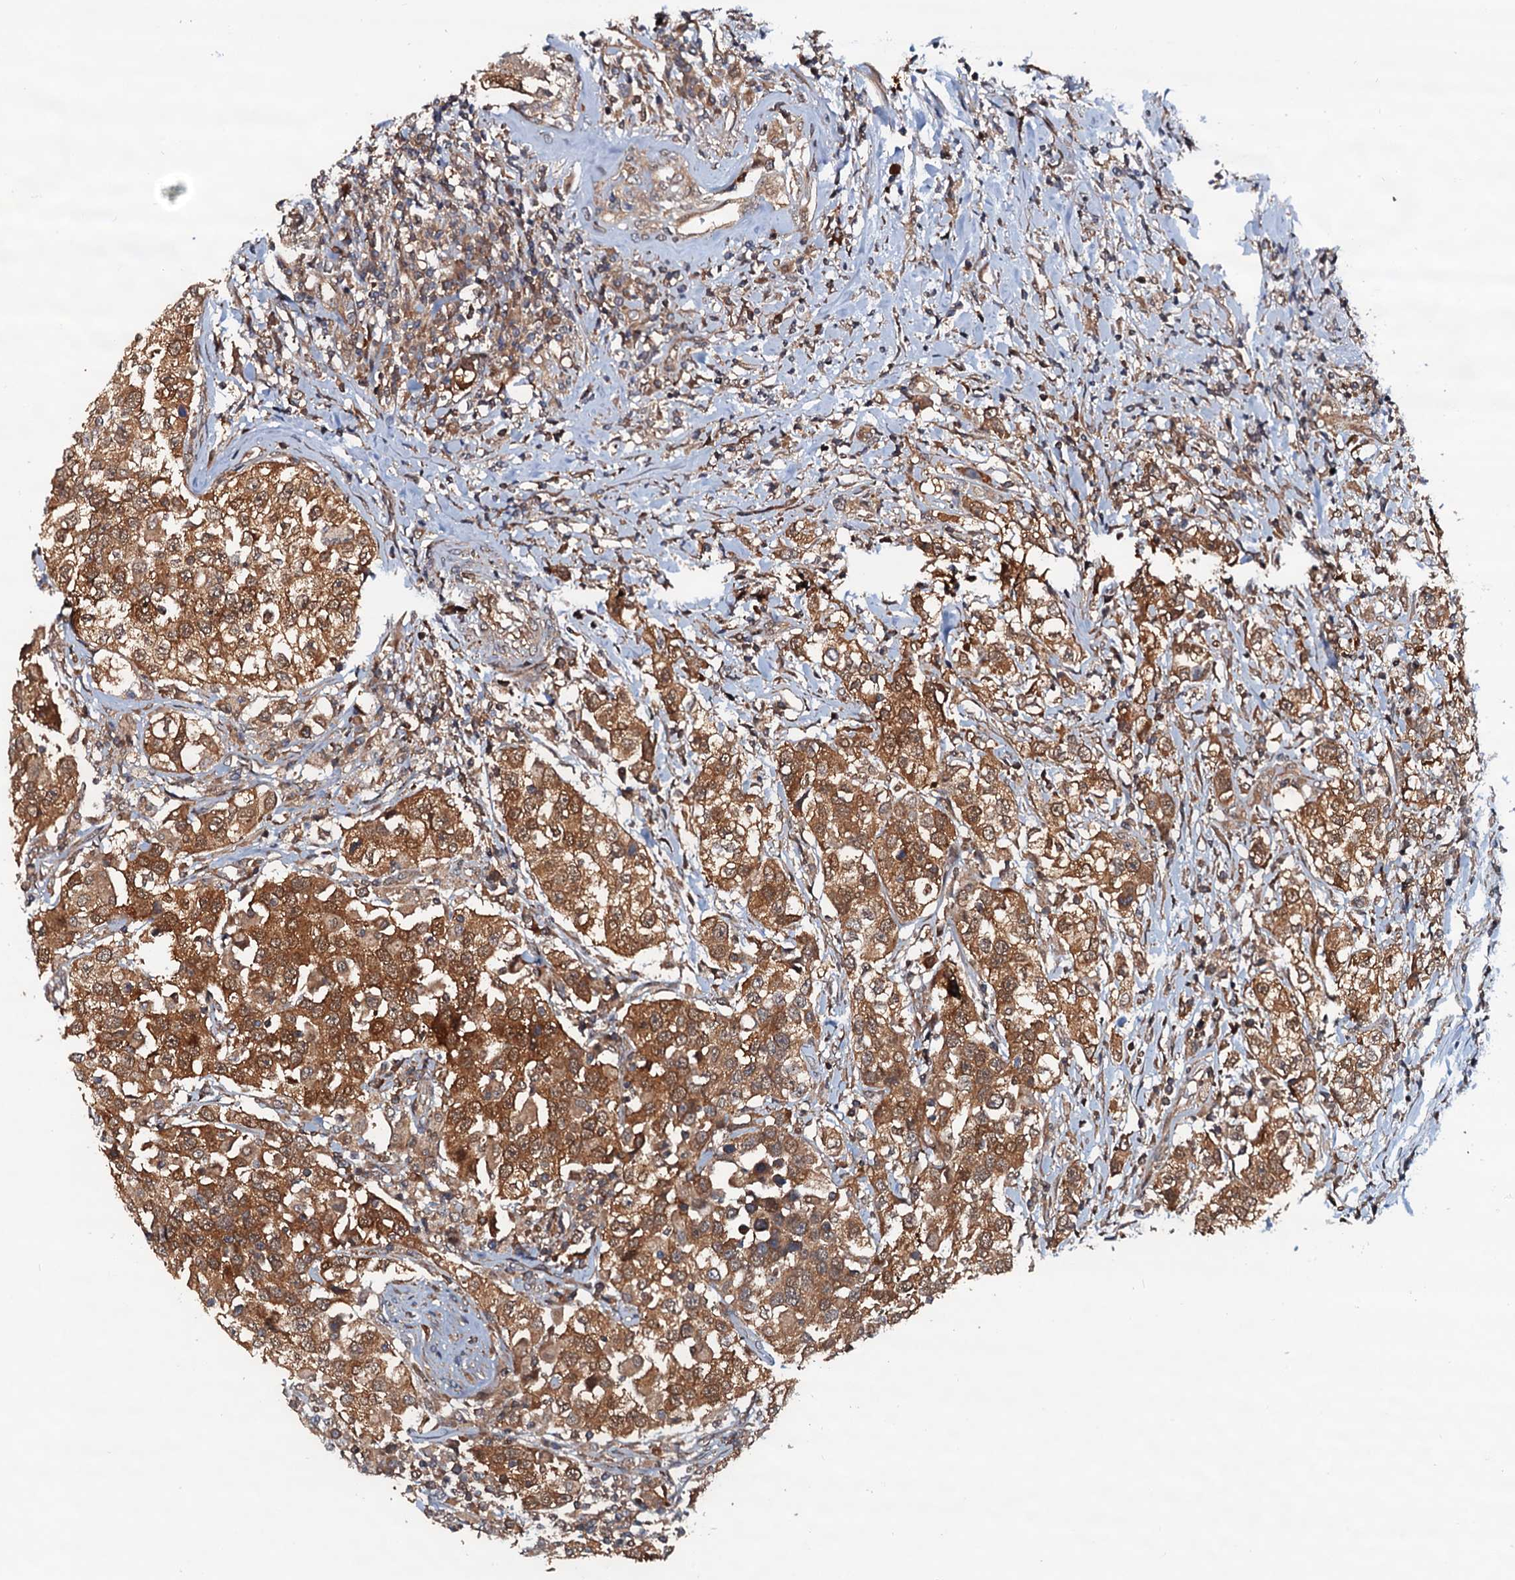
{"staining": {"intensity": "moderate", "quantity": ">75%", "location": "cytoplasmic/membranous"}, "tissue": "urothelial cancer", "cell_type": "Tumor cells", "image_type": "cancer", "snomed": [{"axis": "morphology", "description": "Urothelial carcinoma, High grade"}, {"axis": "topography", "description": "Urinary bladder"}], "caption": "This image reveals urothelial carcinoma (high-grade) stained with immunohistochemistry (IHC) to label a protein in brown. The cytoplasmic/membranous of tumor cells show moderate positivity for the protein. Nuclei are counter-stained blue.", "gene": "AAGAB", "patient": {"sex": "female", "age": 80}}